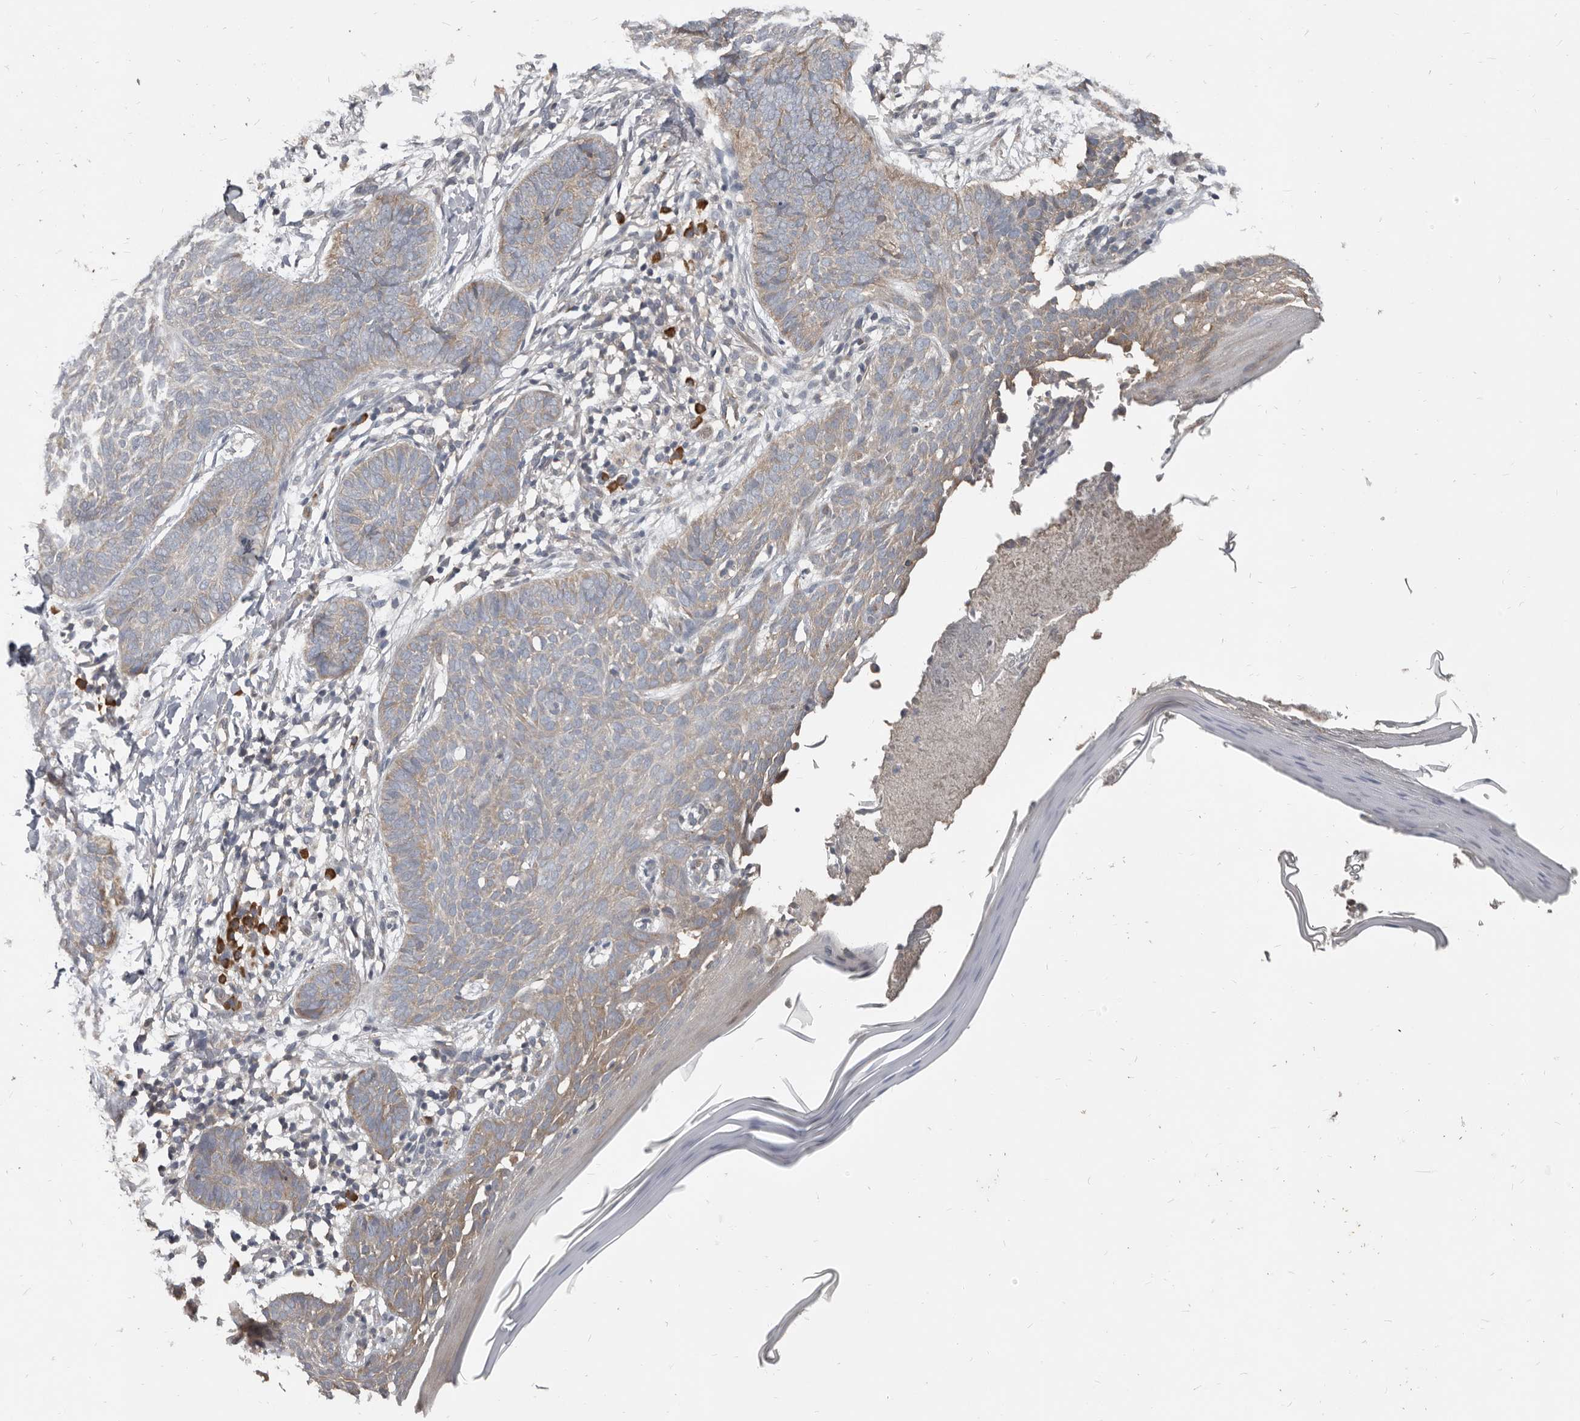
{"staining": {"intensity": "weak", "quantity": "25%-75%", "location": "cytoplasmic/membranous"}, "tissue": "skin cancer", "cell_type": "Tumor cells", "image_type": "cancer", "snomed": [{"axis": "morphology", "description": "Normal tissue, NOS"}, {"axis": "morphology", "description": "Basal cell carcinoma"}, {"axis": "topography", "description": "Skin"}], "caption": "IHC (DAB) staining of basal cell carcinoma (skin) exhibits weak cytoplasmic/membranous protein expression in about 25%-75% of tumor cells.", "gene": "AKNAD1", "patient": {"sex": "male", "age": 50}}